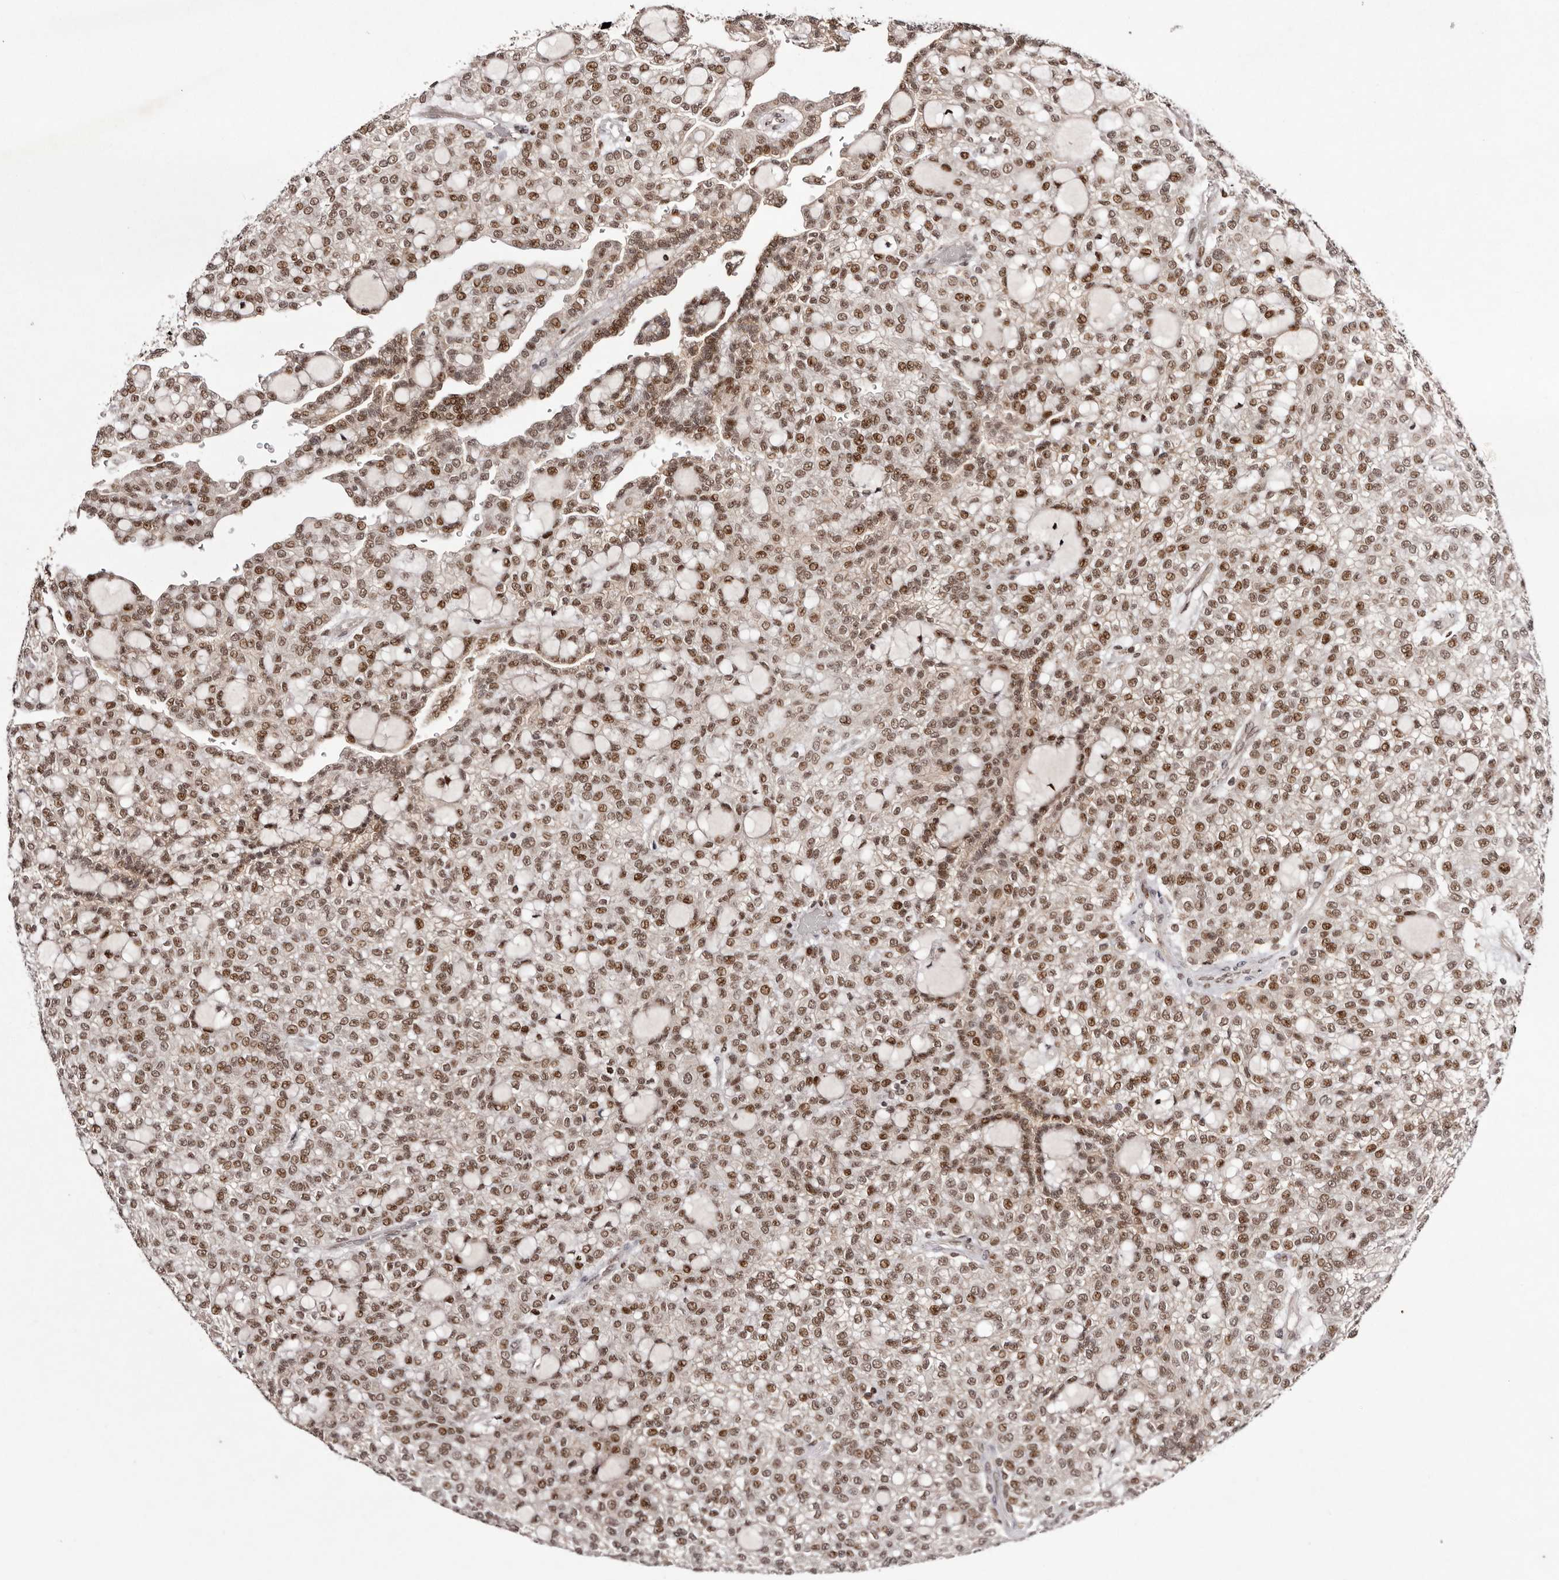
{"staining": {"intensity": "moderate", "quantity": ">75%", "location": "nuclear"}, "tissue": "renal cancer", "cell_type": "Tumor cells", "image_type": "cancer", "snomed": [{"axis": "morphology", "description": "Adenocarcinoma, NOS"}, {"axis": "topography", "description": "Kidney"}], "caption": "There is medium levels of moderate nuclear positivity in tumor cells of adenocarcinoma (renal), as demonstrated by immunohistochemical staining (brown color).", "gene": "FBXO5", "patient": {"sex": "male", "age": 63}}